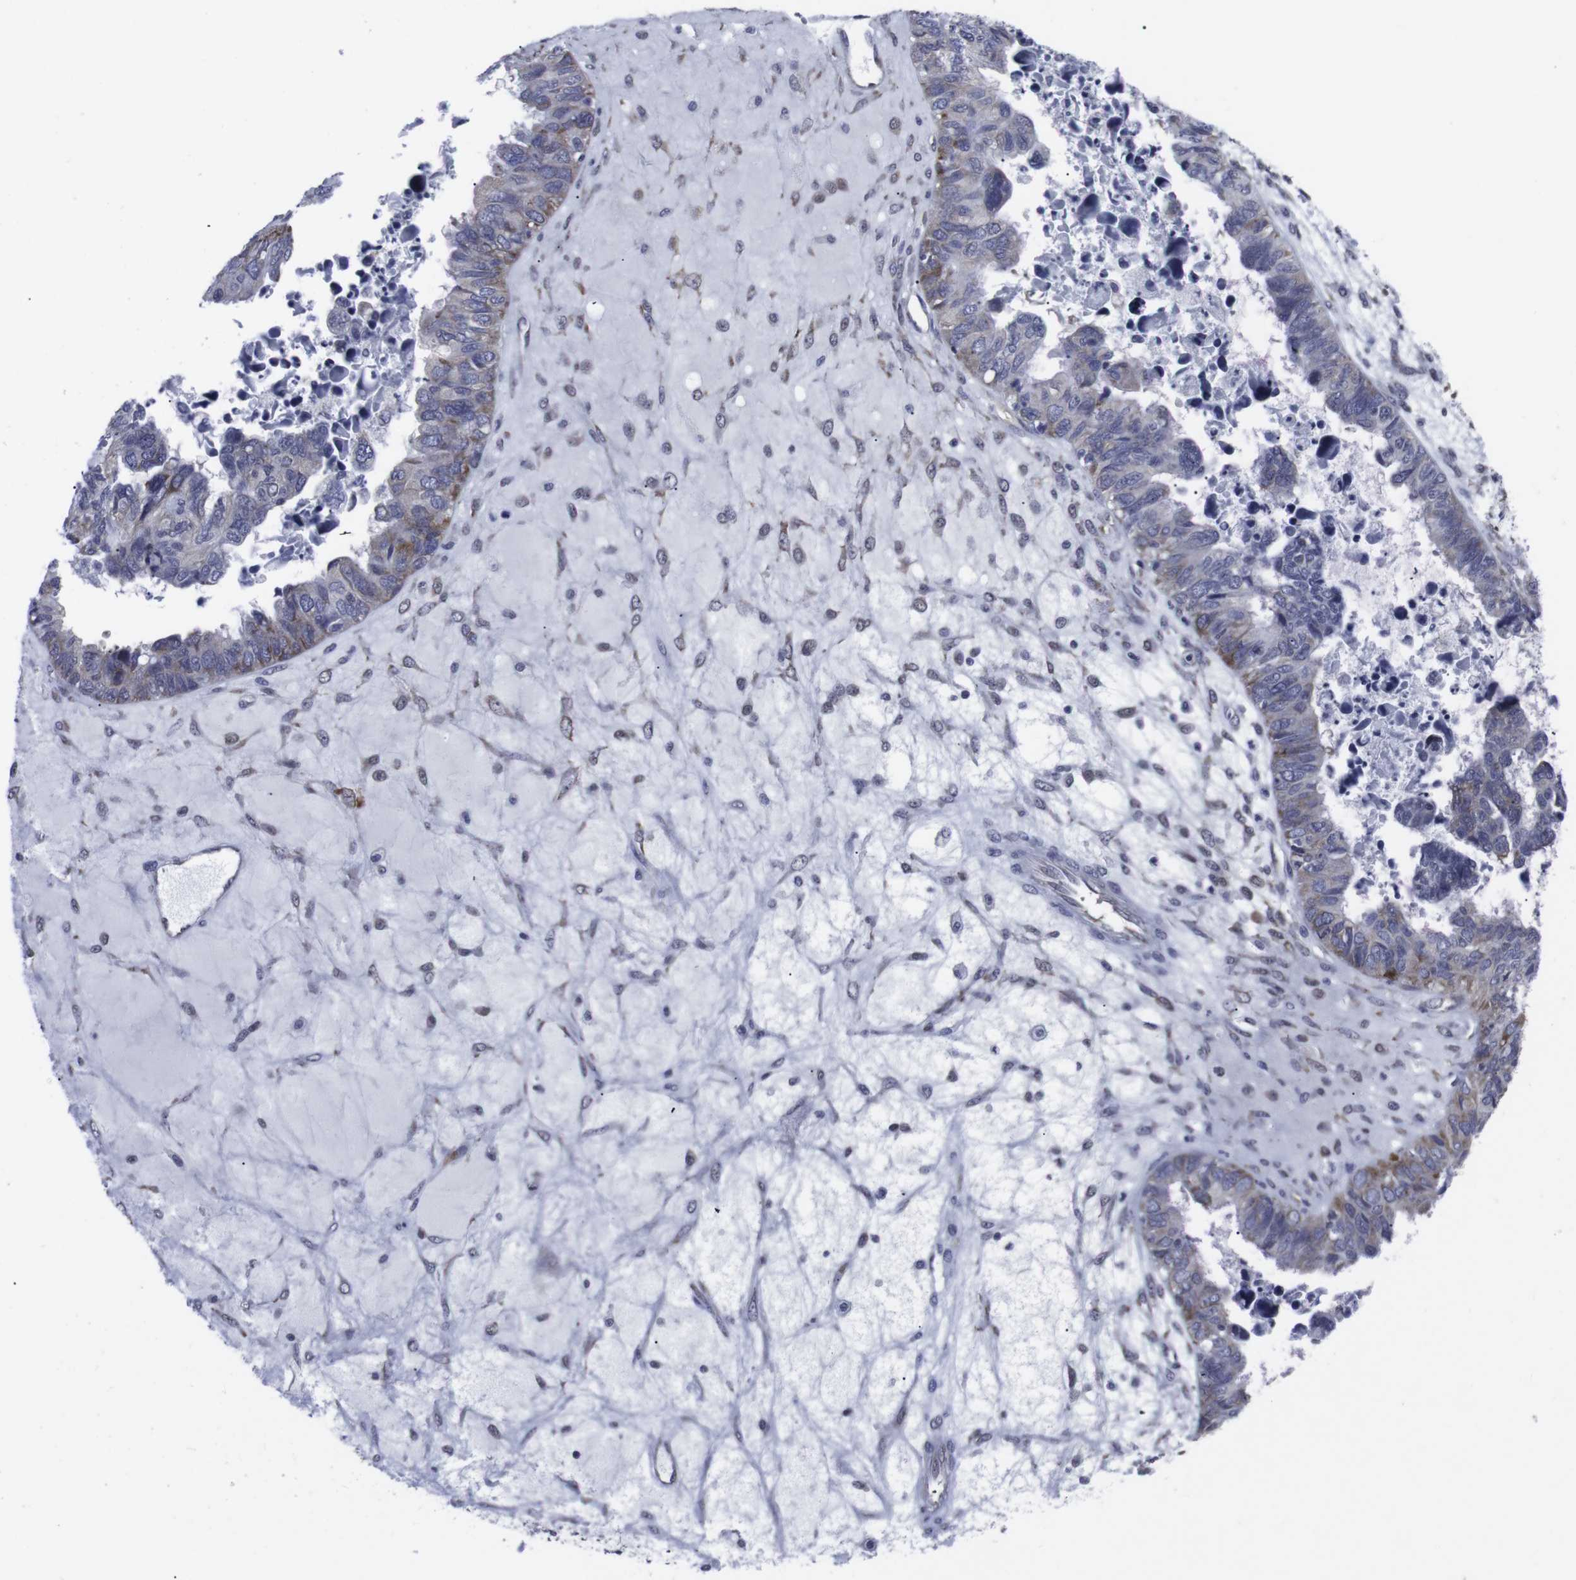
{"staining": {"intensity": "moderate", "quantity": "<25%", "location": "cytoplasmic/membranous"}, "tissue": "ovarian cancer", "cell_type": "Tumor cells", "image_type": "cancer", "snomed": [{"axis": "morphology", "description": "Cystadenocarcinoma, serous, NOS"}, {"axis": "topography", "description": "Ovary"}], "caption": "Ovarian cancer tissue exhibits moderate cytoplasmic/membranous positivity in about <25% of tumor cells", "gene": "GEMIN2", "patient": {"sex": "female", "age": 79}}